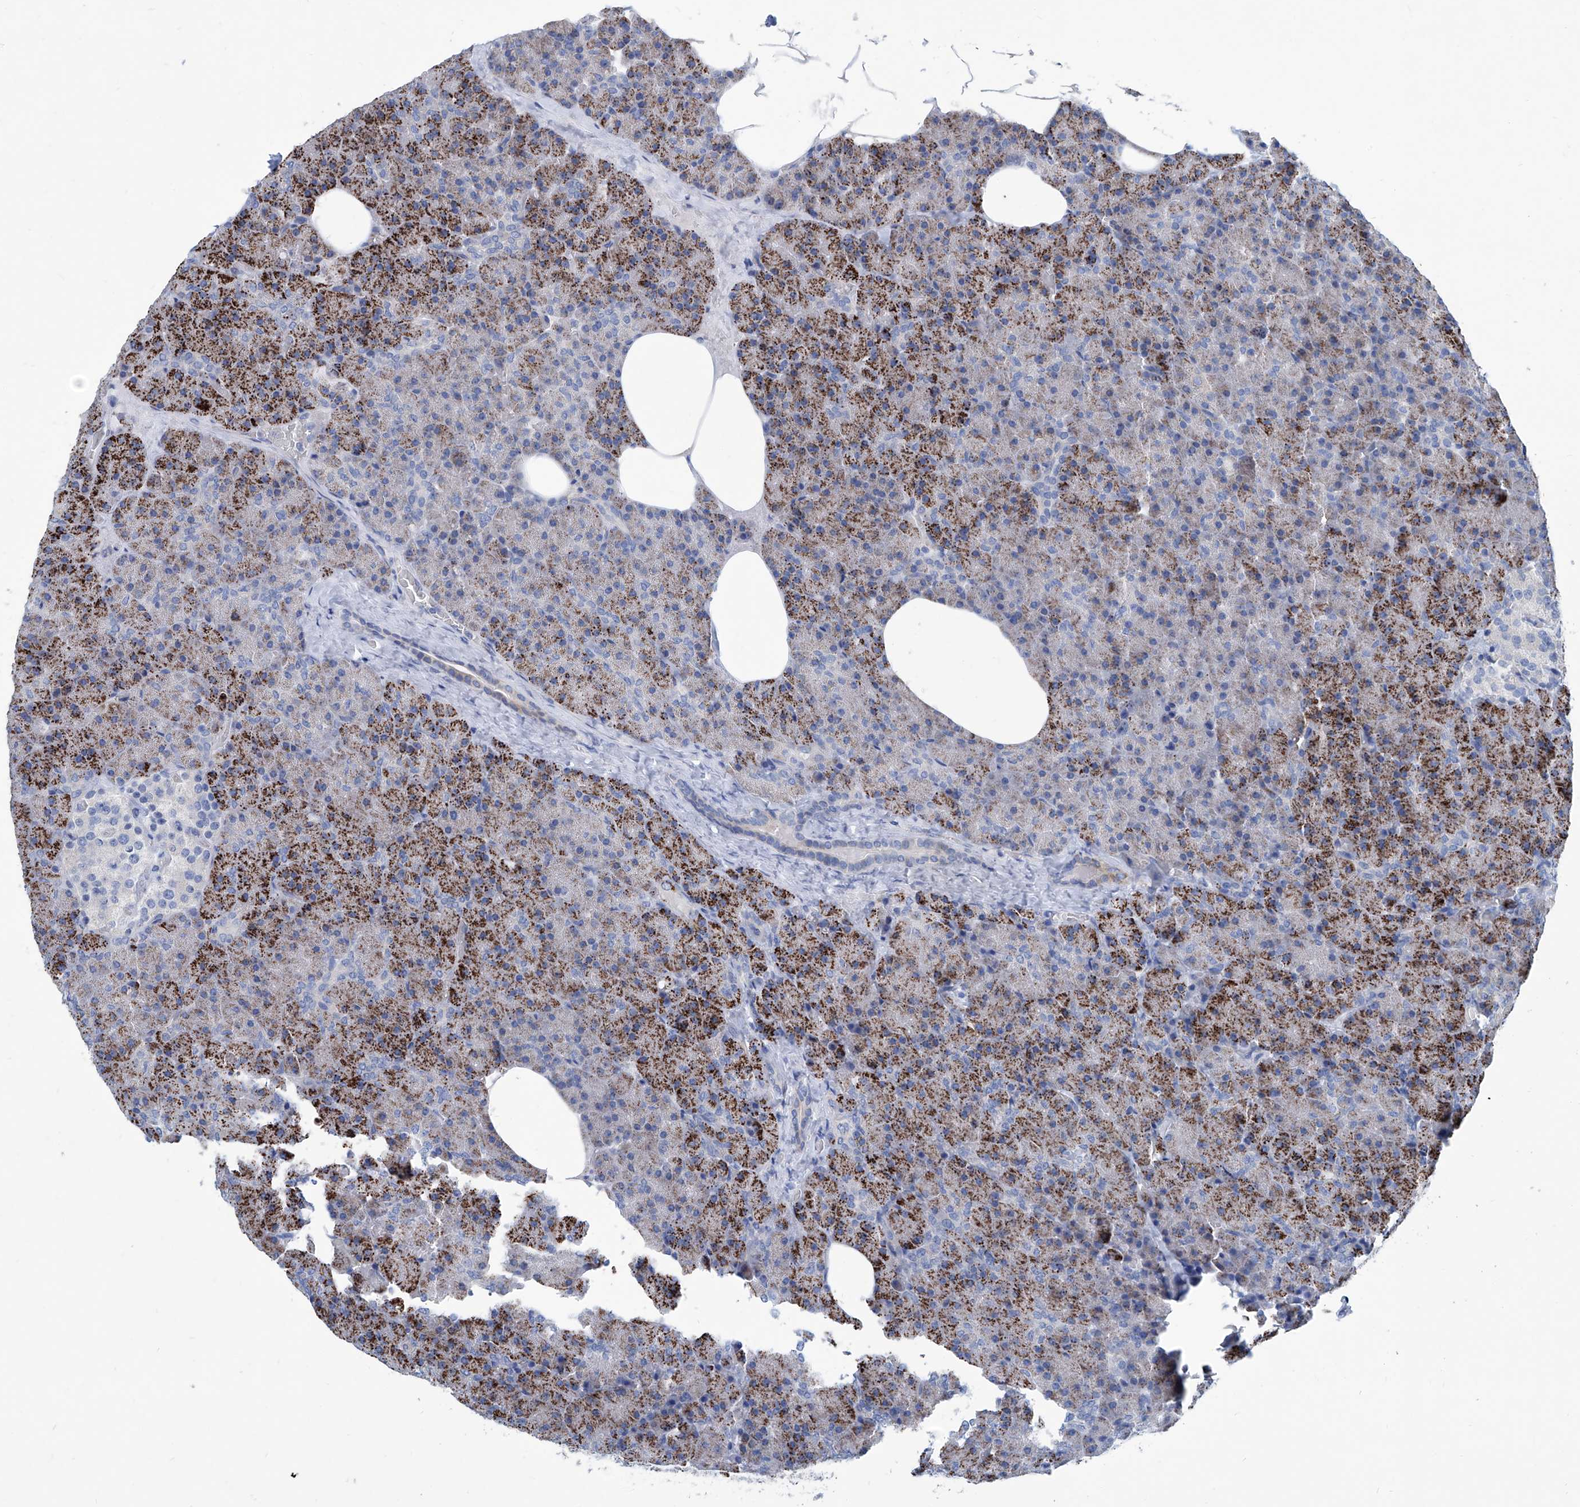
{"staining": {"intensity": "strong", "quantity": ">75%", "location": "cytoplasmic/membranous"}, "tissue": "pancreas", "cell_type": "Exocrine glandular cells", "image_type": "normal", "snomed": [{"axis": "morphology", "description": "Normal tissue, NOS"}, {"axis": "morphology", "description": "Carcinoid, malignant, NOS"}, {"axis": "topography", "description": "Pancreas"}], "caption": "Immunohistochemical staining of normal human pancreas reveals >75% levels of strong cytoplasmic/membranous protein expression in about >75% of exocrine glandular cells.", "gene": "ZNF519", "patient": {"sex": "female", "age": 35}}